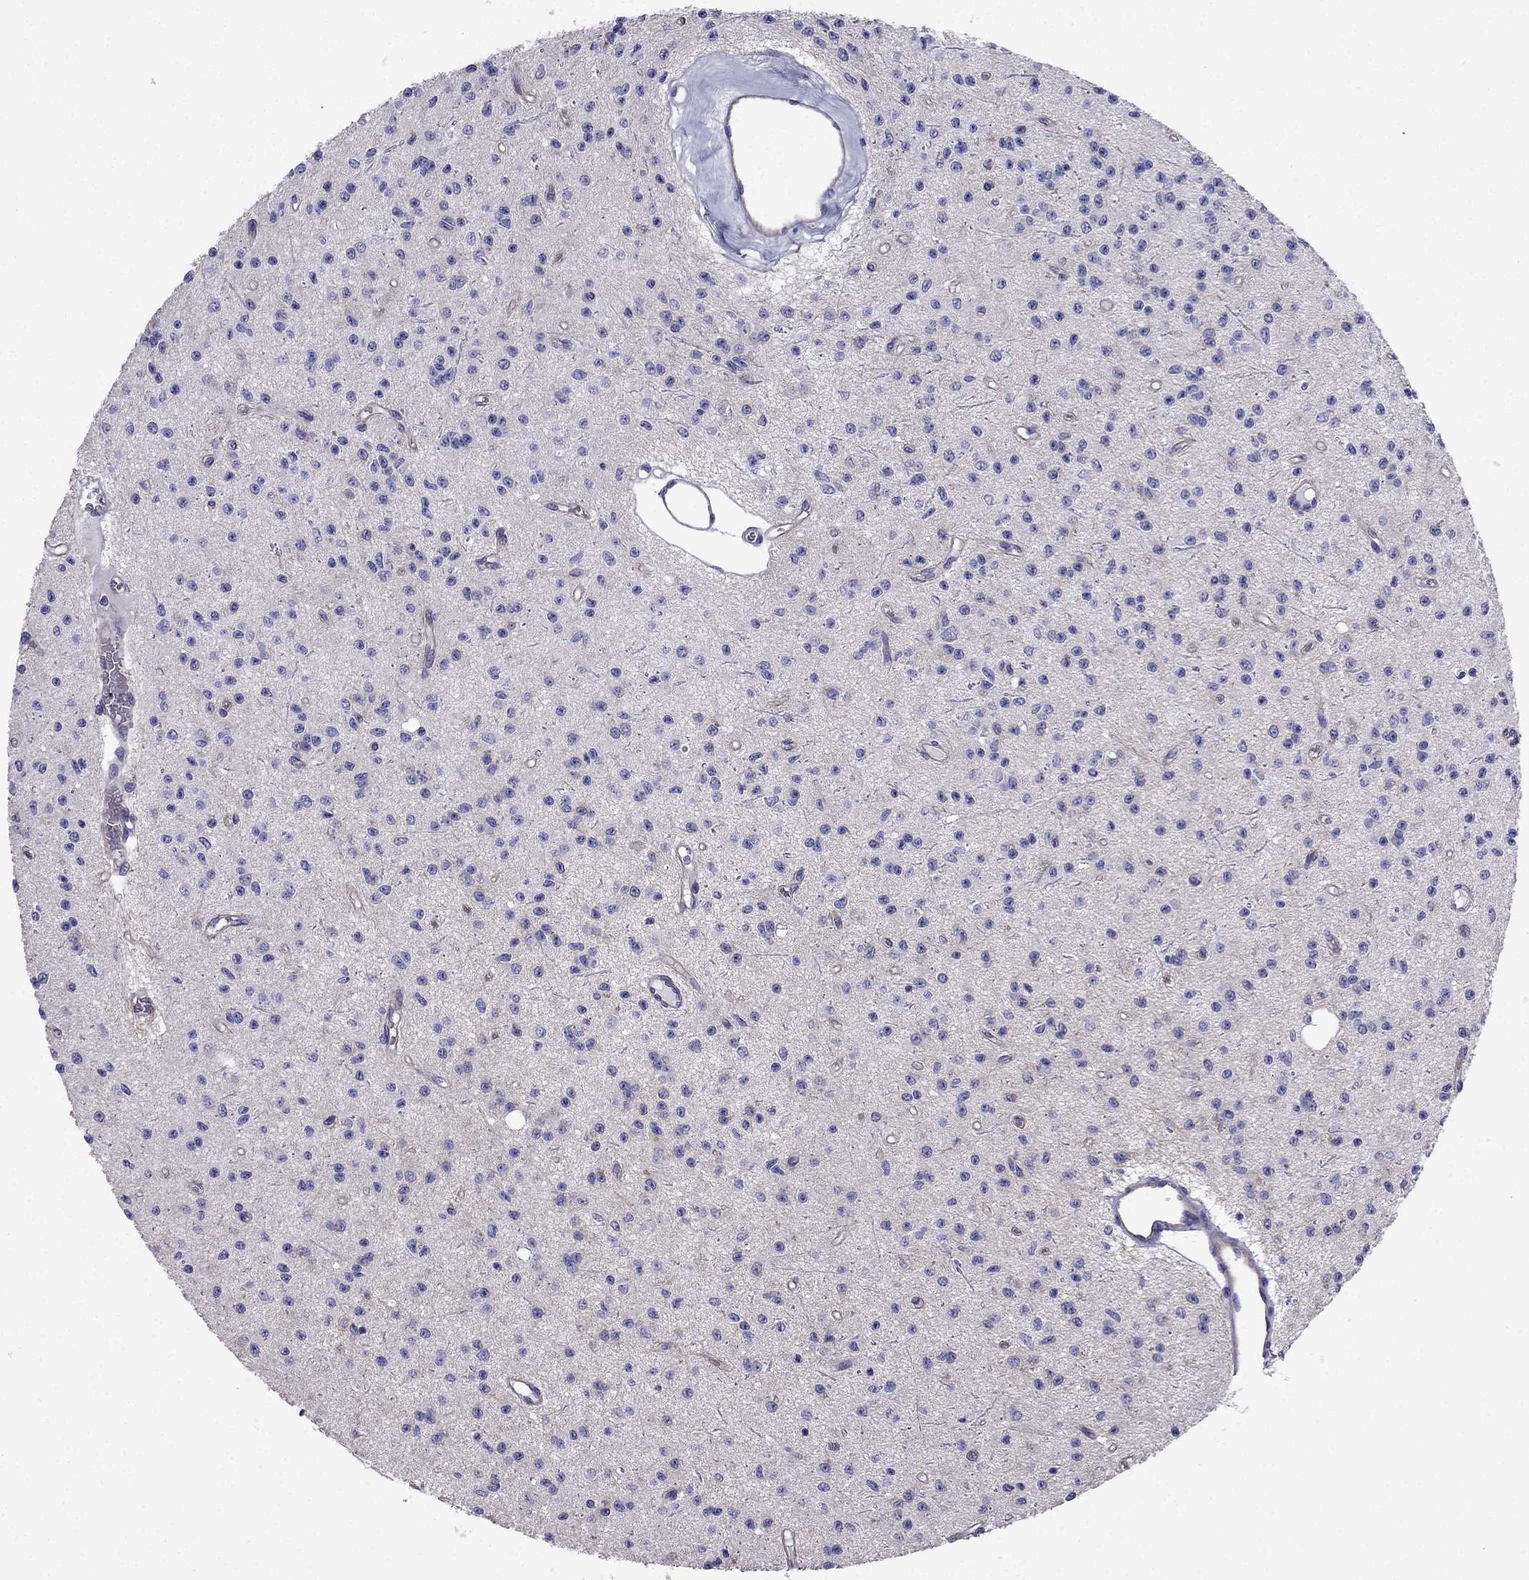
{"staining": {"intensity": "negative", "quantity": "none", "location": "none"}, "tissue": "glioma", "cell_type": "Tumor cells", "image_type": "cancer", "snomed": [{"axis": "morphology", "description": "Glioma, malignant, Low grade"}, {"axis": "topography", "description": "Brain"}], "caption": "A micrograph of glioma stained for a protein demonstrates no brown staining in tumor cells. (DAB (3,3'-diaminobenzidine) immunohistochemistry, high magnification).", "gene": "ENOX1", "patient": {"sex": "female", "age": 45}}